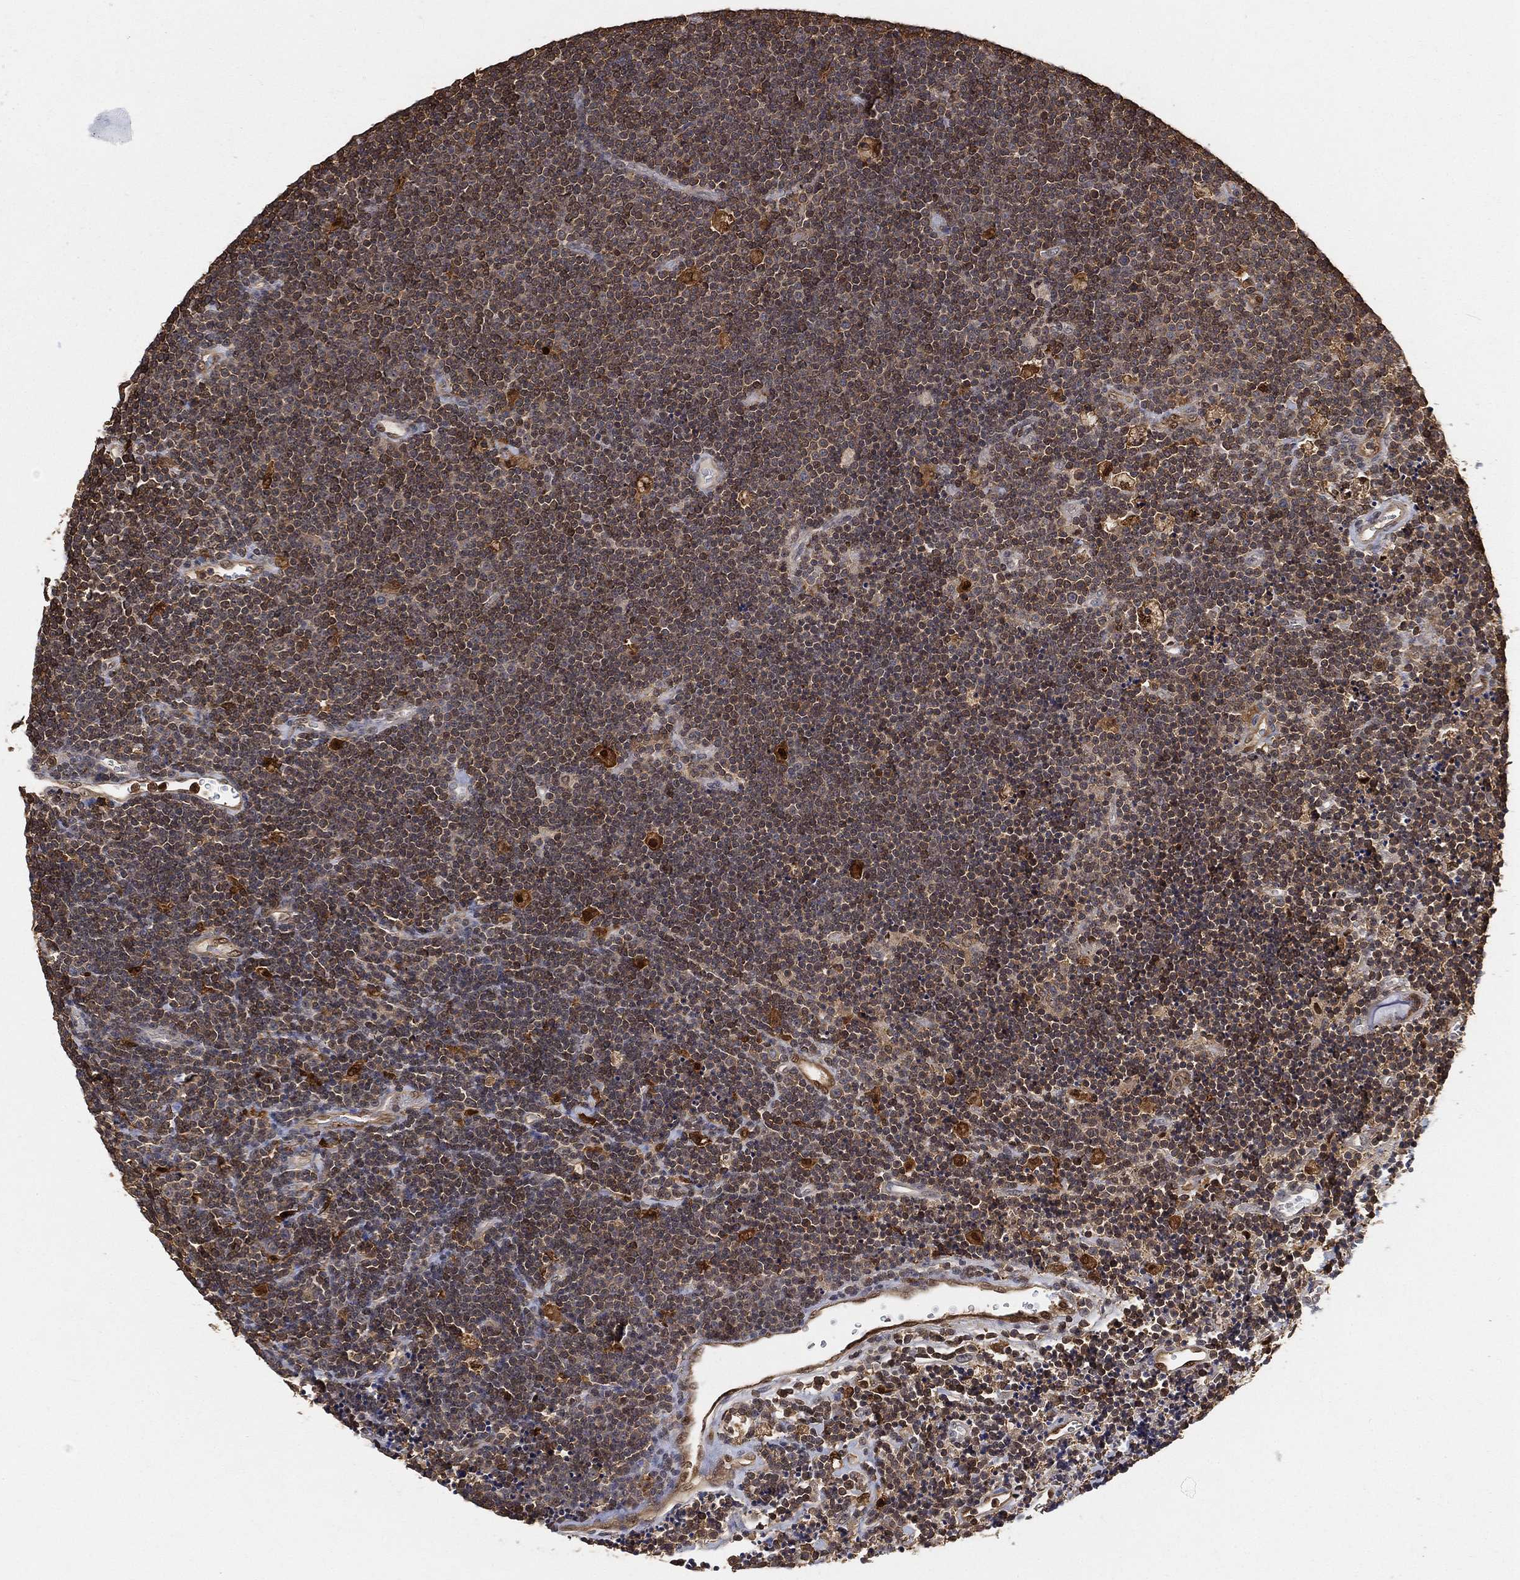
{"staining": {"intensity": "moderate", "quantity": "<25%", "location": "cytoplasmic/membranous"}, "tissue": "lymphoma", "cell_type": "Tumor cells", "image_type": "cancer", "snomed": [{"axis": "morphology", "description": "Malignant lymphoma, non-Hodgkin's type, Low grade"}, {"axis": "topography", "description": "Brain"}], "caption": "A photomicrograph of human malignant lymphoma, non-Hodgkin's type (low-grade) stained for a protein displays moderate cytoplasmic/membranous brown staining in tumor cells.", "gene": "CRYL1", "patient": {"sex": "female", "age": 66}}